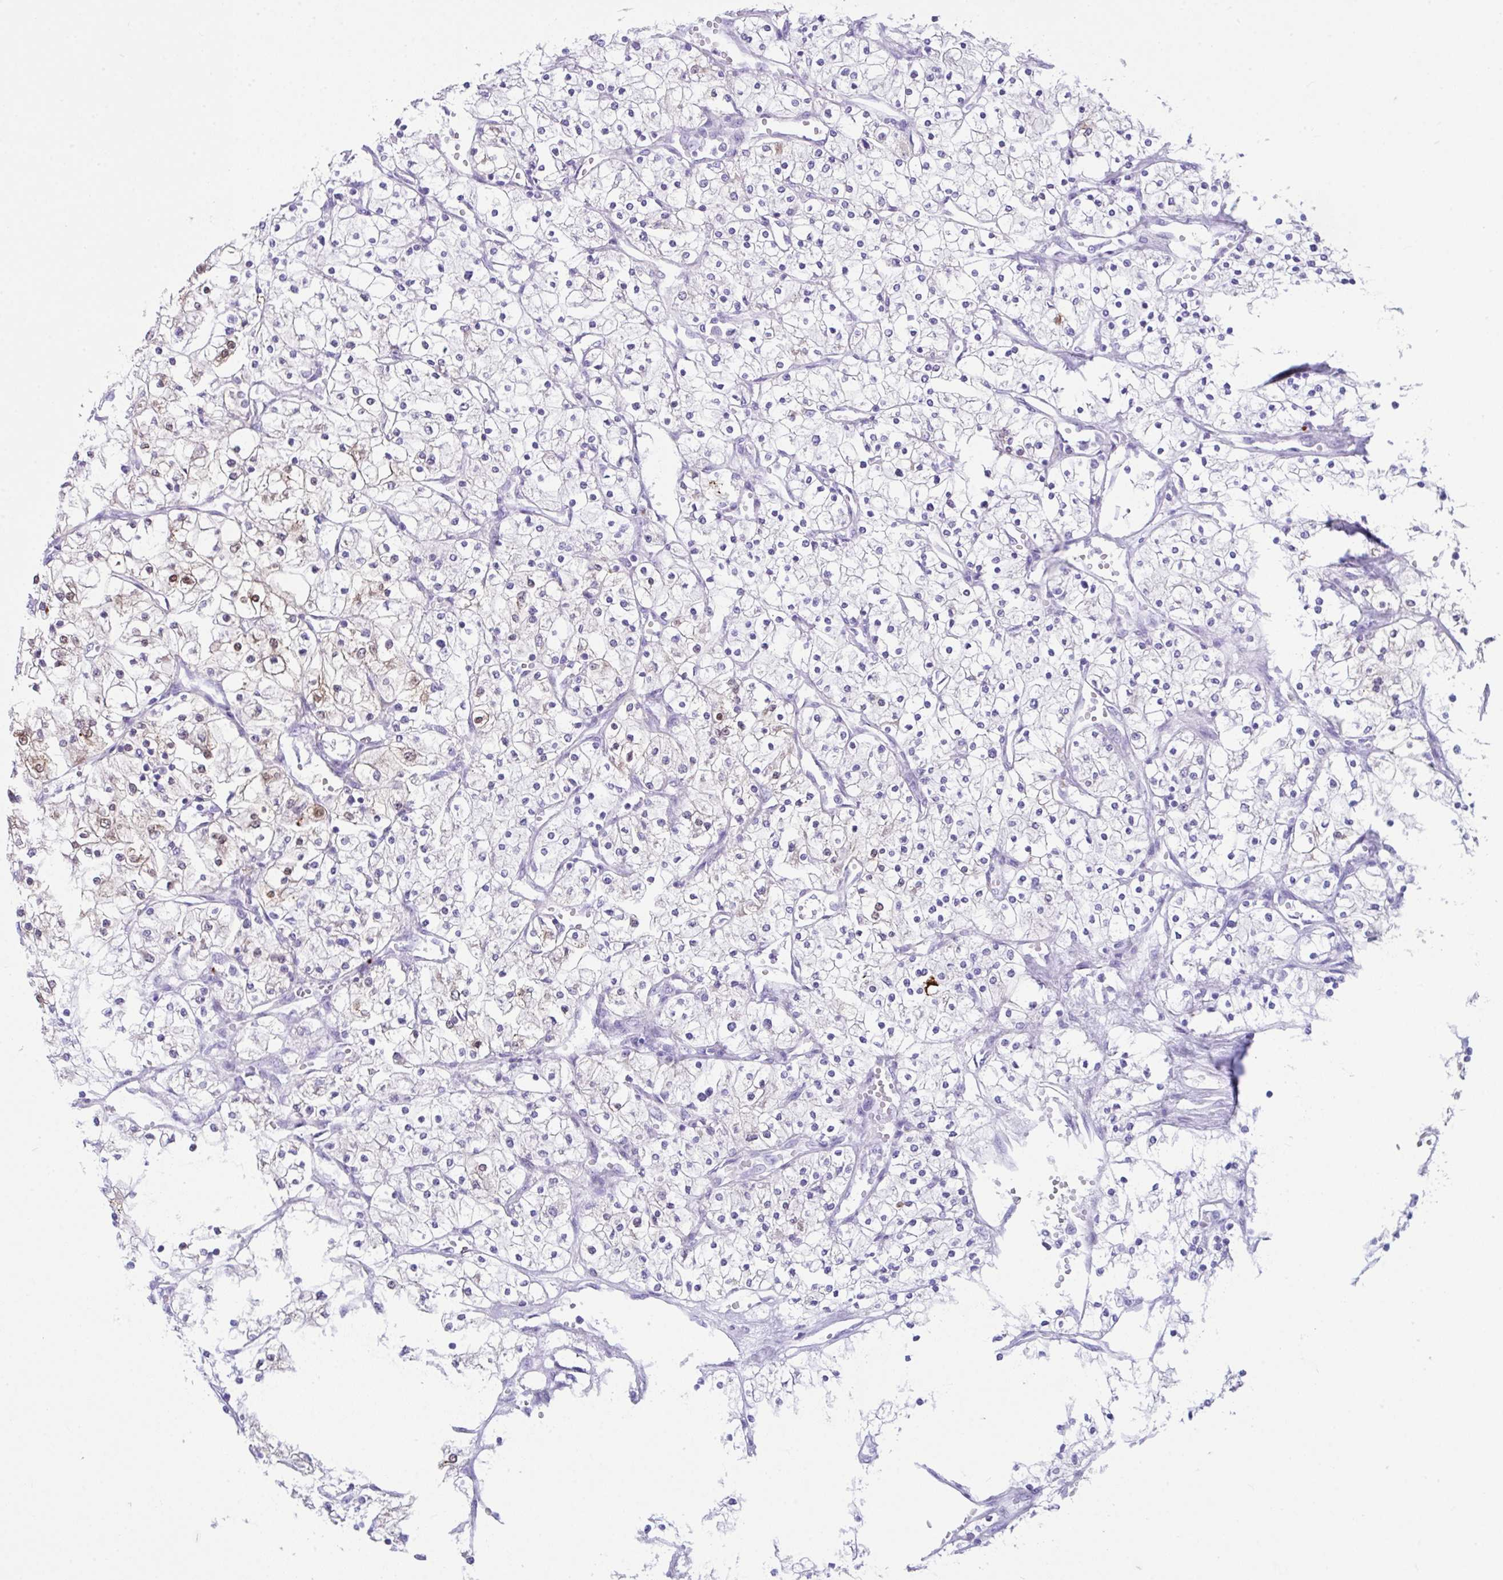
{"staining": {"intensity": "negative", "quantity": "none", "location": "none"}, "tissue": "renal cancer", "cell_type": "Tumor cells", "image_type": "cancer", "snomed": [{"axis": "morphology", "description": "Adenocarcinoma, NOS"}, {"axis": "topography", "description": "Kidney"}], "caption": "This is an IHC micrograph of renal cancer (adenocarcinoma). There is no staining in tumor cells.", "gene": "LGALS4", "patient": {"sex": "male", "age": 80}}